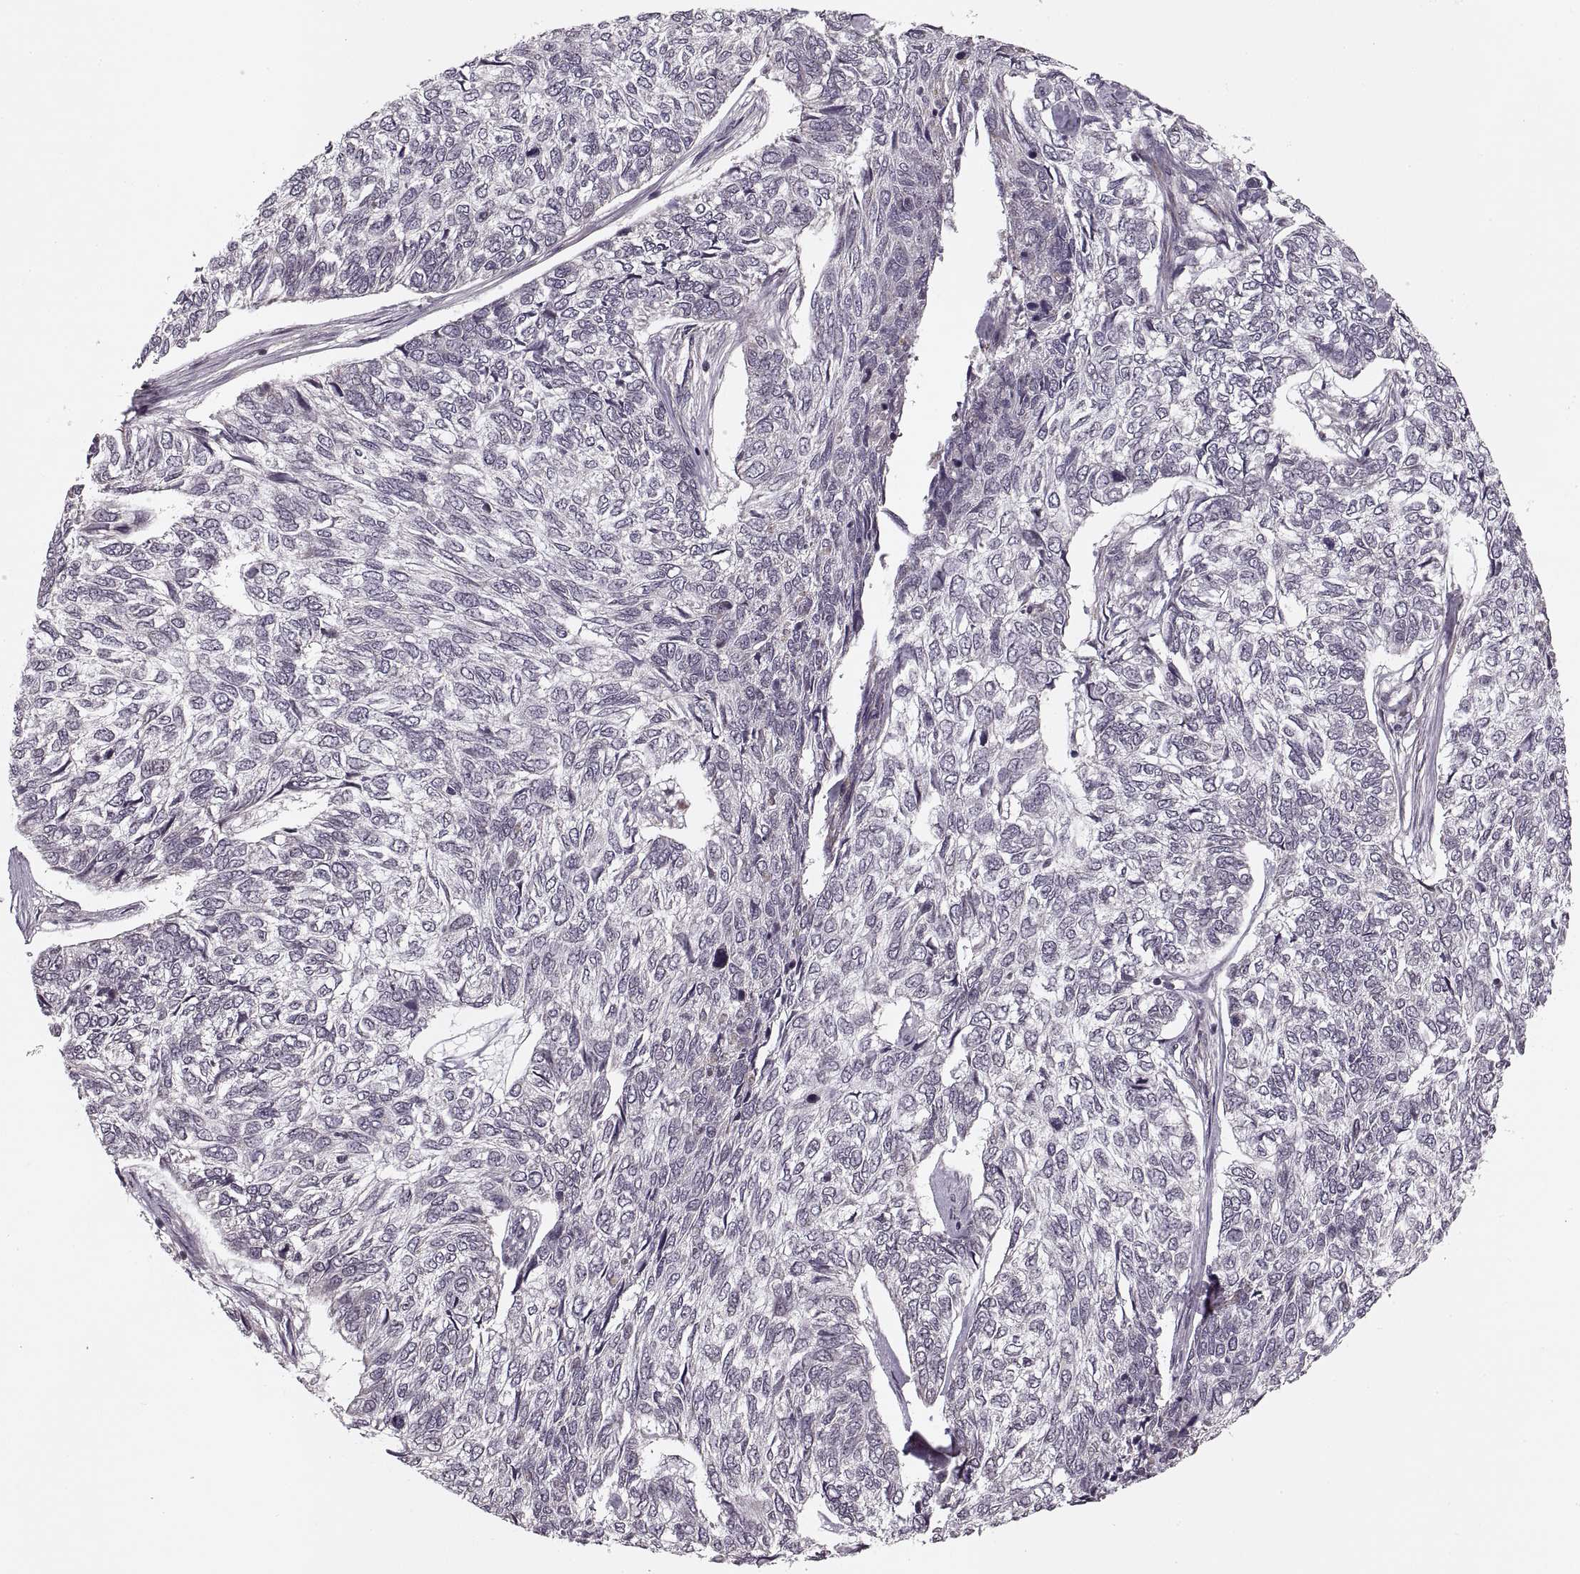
{"staining": {"intensity": "negative", "quantity": "none", "location": "none"}, "tissue": "skin cancer", "cell_type": "Tumor cells", "image_type": "cancer", "snomed": [{"axis": "morphology", "description": "Basal cell carcinoma"}, {"axis": "topography", "description": "Skin"}], "caption": "Immunohistochemistry (IHC) of skin cancer reveals no positivity in tumor cells.", "gene": "ASIC3", "patient": {"sex": "female", "age": 65}}